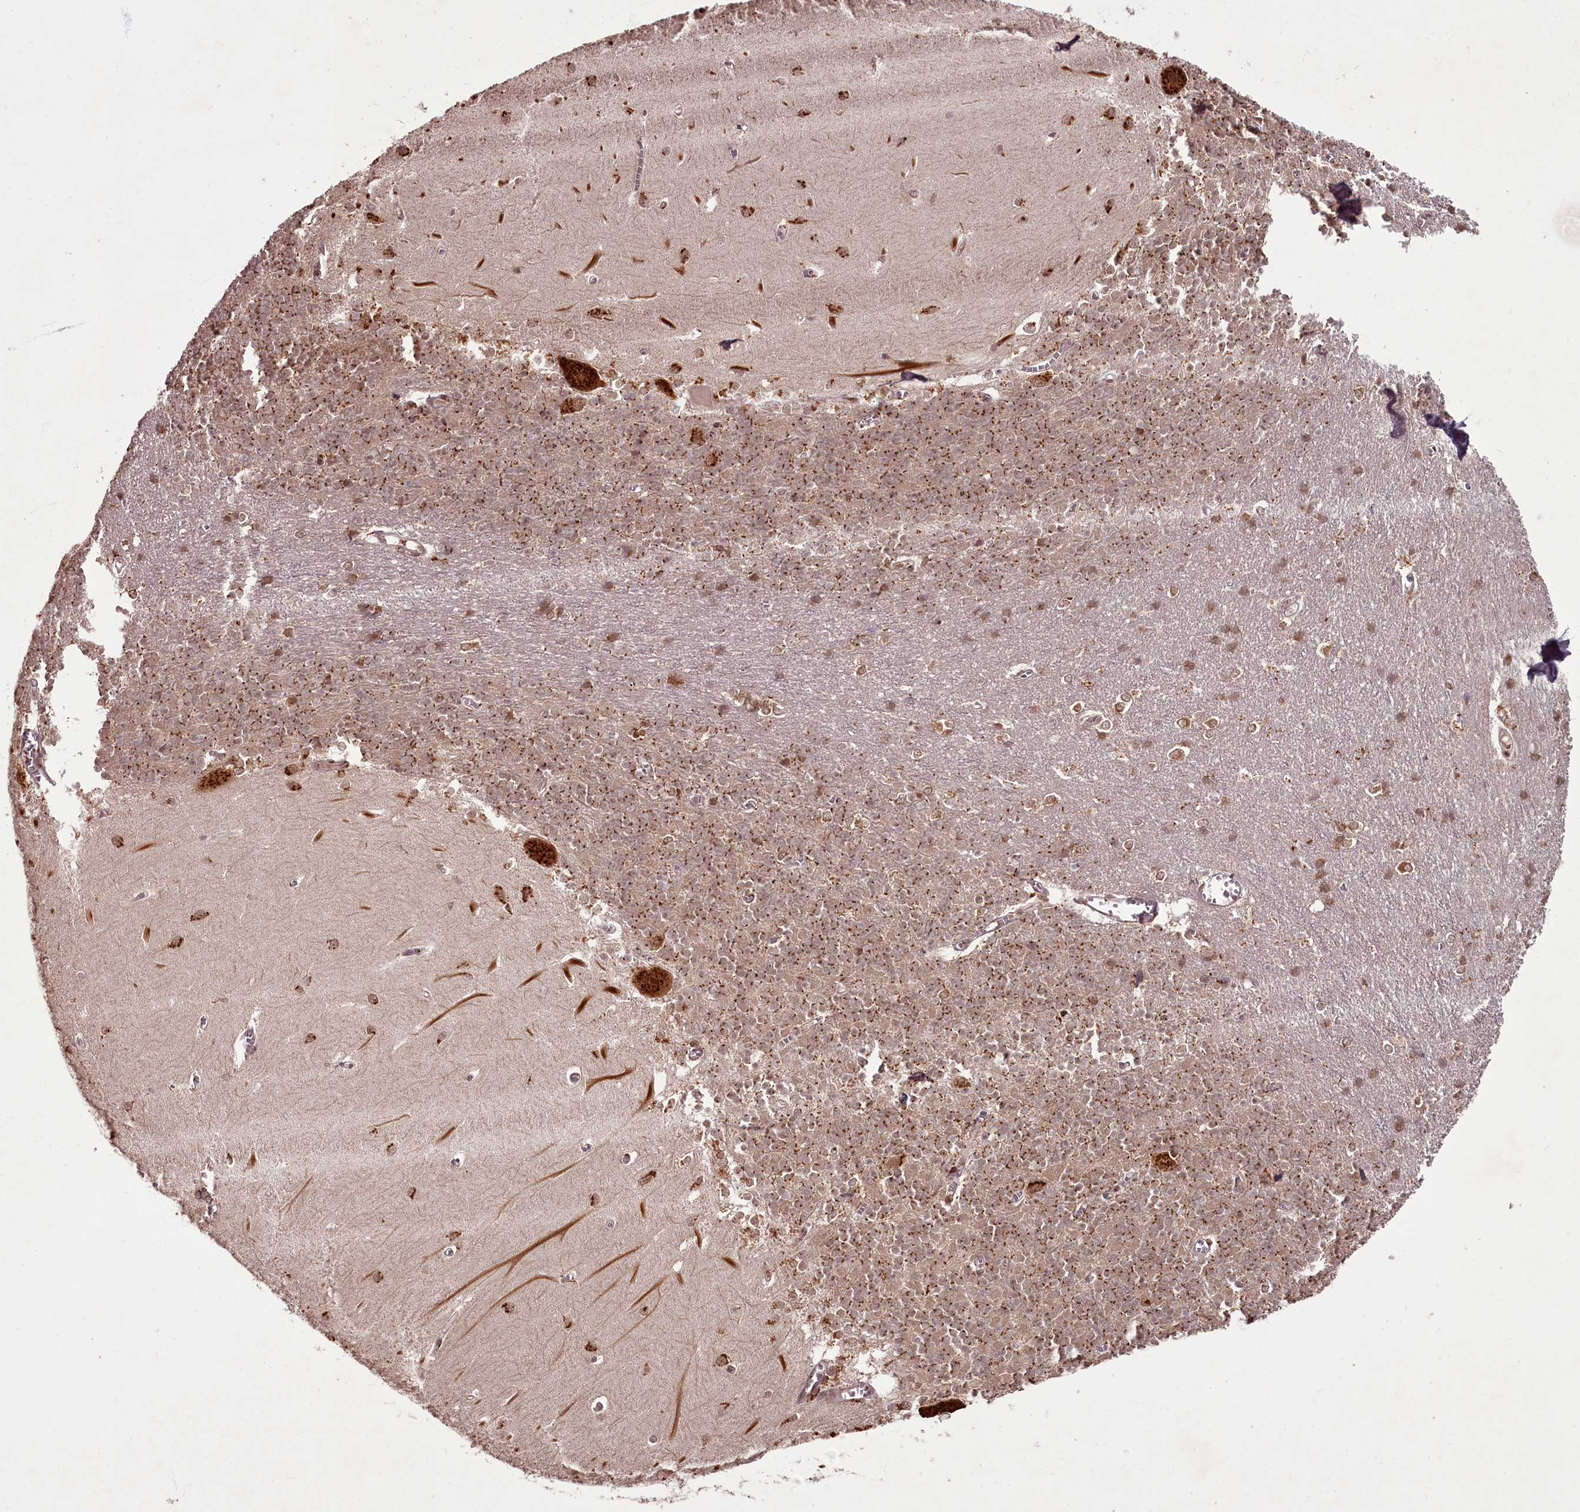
{"staining": {"intensity": "moderate", "quantity": ">75%", "location": "cytoplasmic/membranous"}, "tissue": "cerebellum", "cell_type": "Cells in granular layer", "image_type": "normal", "snomed": [{"axis": "morphology", "description": "Normal tissue, NOS"}, {"axis": "topography", "description": "Cerebellum"}], "caption": "The histopathology image reveals immunohistochemical staining of benign cerebellum. There is moderate cytoplasmic/membranous staining is appreciated in about >75% of cells in granular layer.", "gene": "CEP83", "patient": {"sex": "male", "age": 37}}